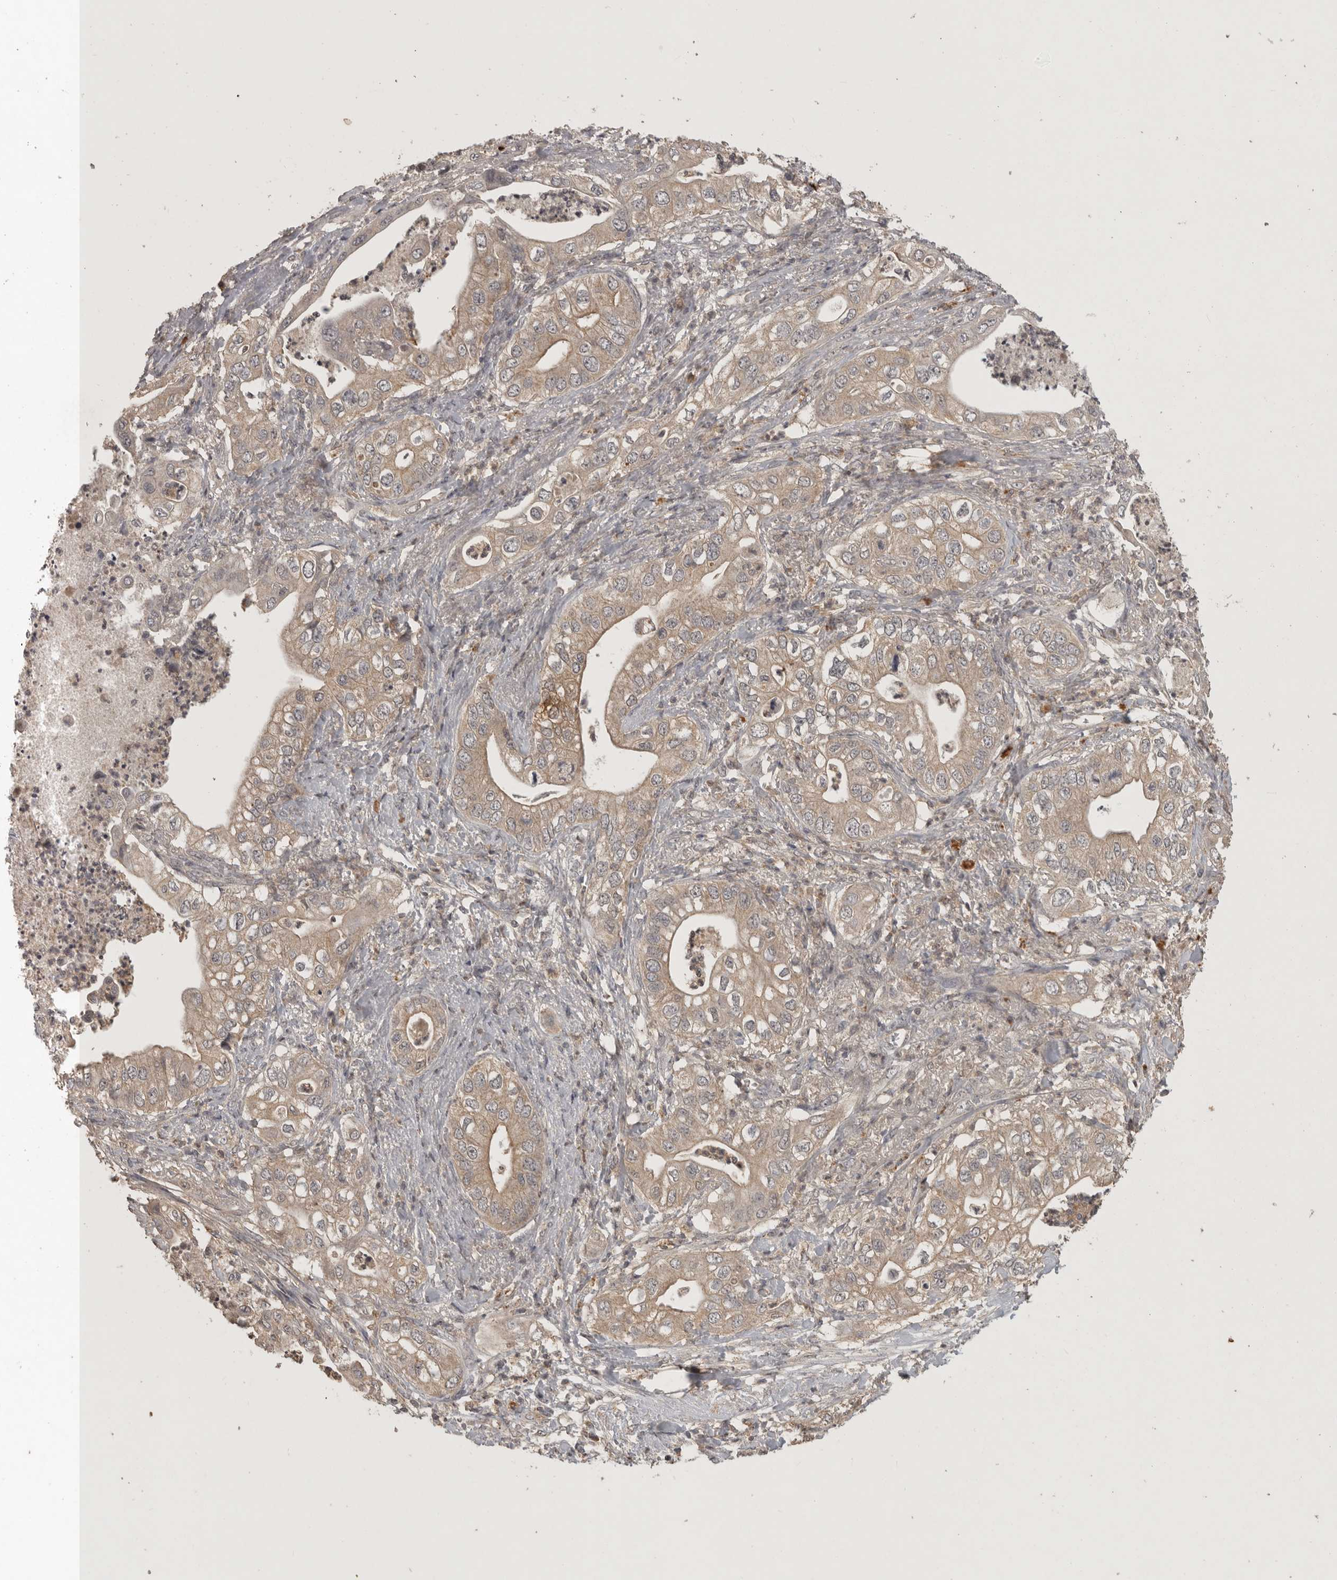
{"staining": {"intensity": "weak", "quantity": ">75%", "location": "cytoplasmic/membranous"}, "tissue": "pancreatic cancer", "cell_type": "Tumor cells", "image_type": "cancer", "snomed": [{"axis": "morphology", "description": "Adenocarcinoma, NOS"}, {"axis": "topography", "description": "Pancreas"}], "caption": "Brown immunohistochemical staining in adenocarcinoma (pancreatic) shows weak cytoplasmic/membranous positivity in approximately >75% of tumor cells.", "gene": "ADAMTS4", "patient": {"sex": "female", "age": 78}}